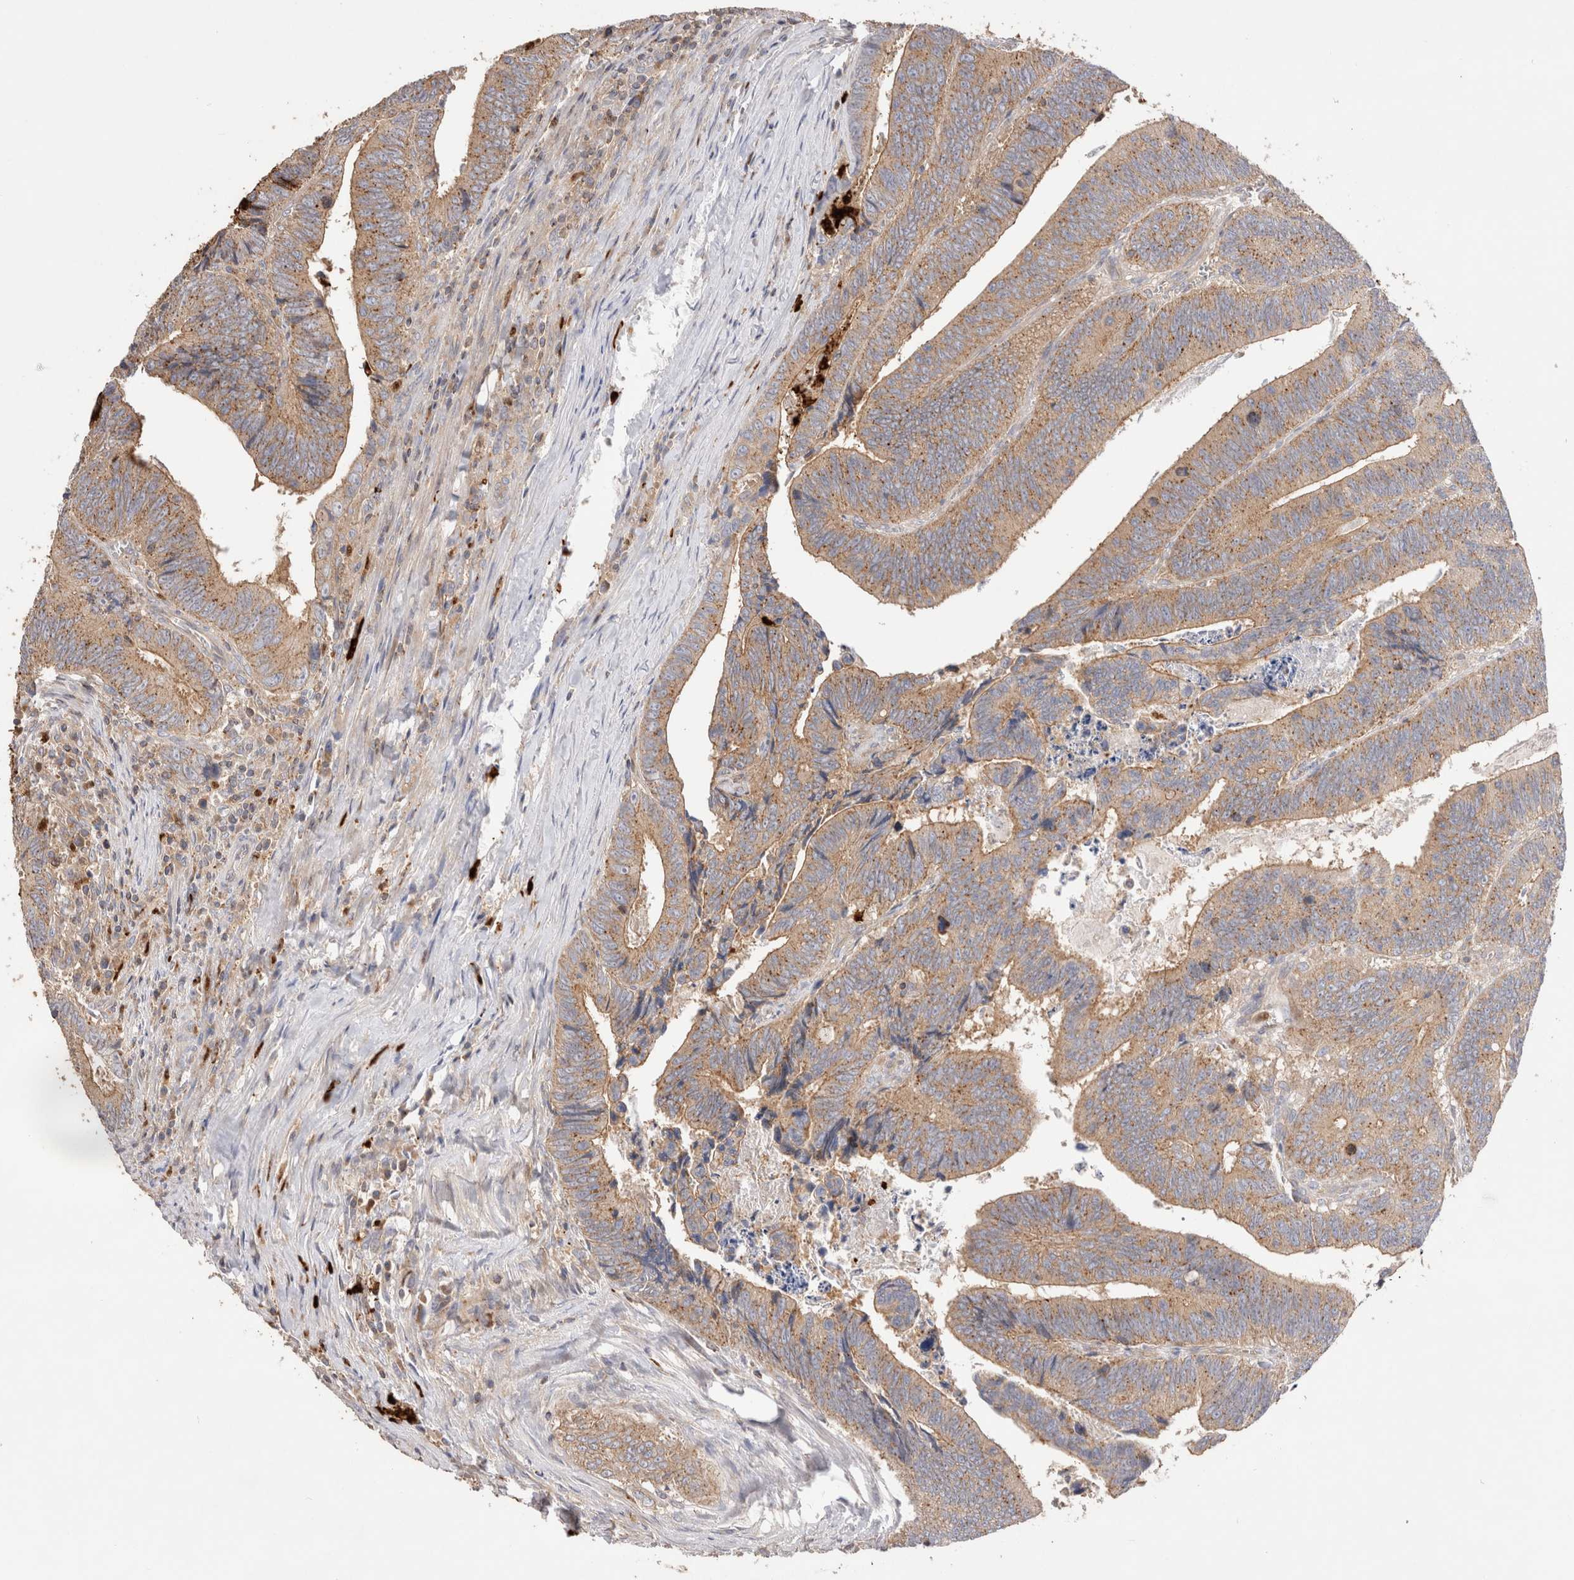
{"staining": {"intensity": "moderate", "quantity": ">75%", "location": "cytoplasmic/membranous"}, "tissue": "colorectal cancer", "cell_type": "Tumor cells", "image_type": "cancer", "snomed": [{"axis": "morphology", "description": "Inflammation, NOS"}, {"axis": "morphology", "description": "Adenocarcinoma, NOS"}, {"axis": "topography", "description": "Colon"}], "caption": "Adenocarcinoma (colorectal) tissue reveals moderate cytoplasmic/membranous staining in about >75% of tumor cells", "gene": "NXT2", "patient": {"sex": "male", "age": 72}}